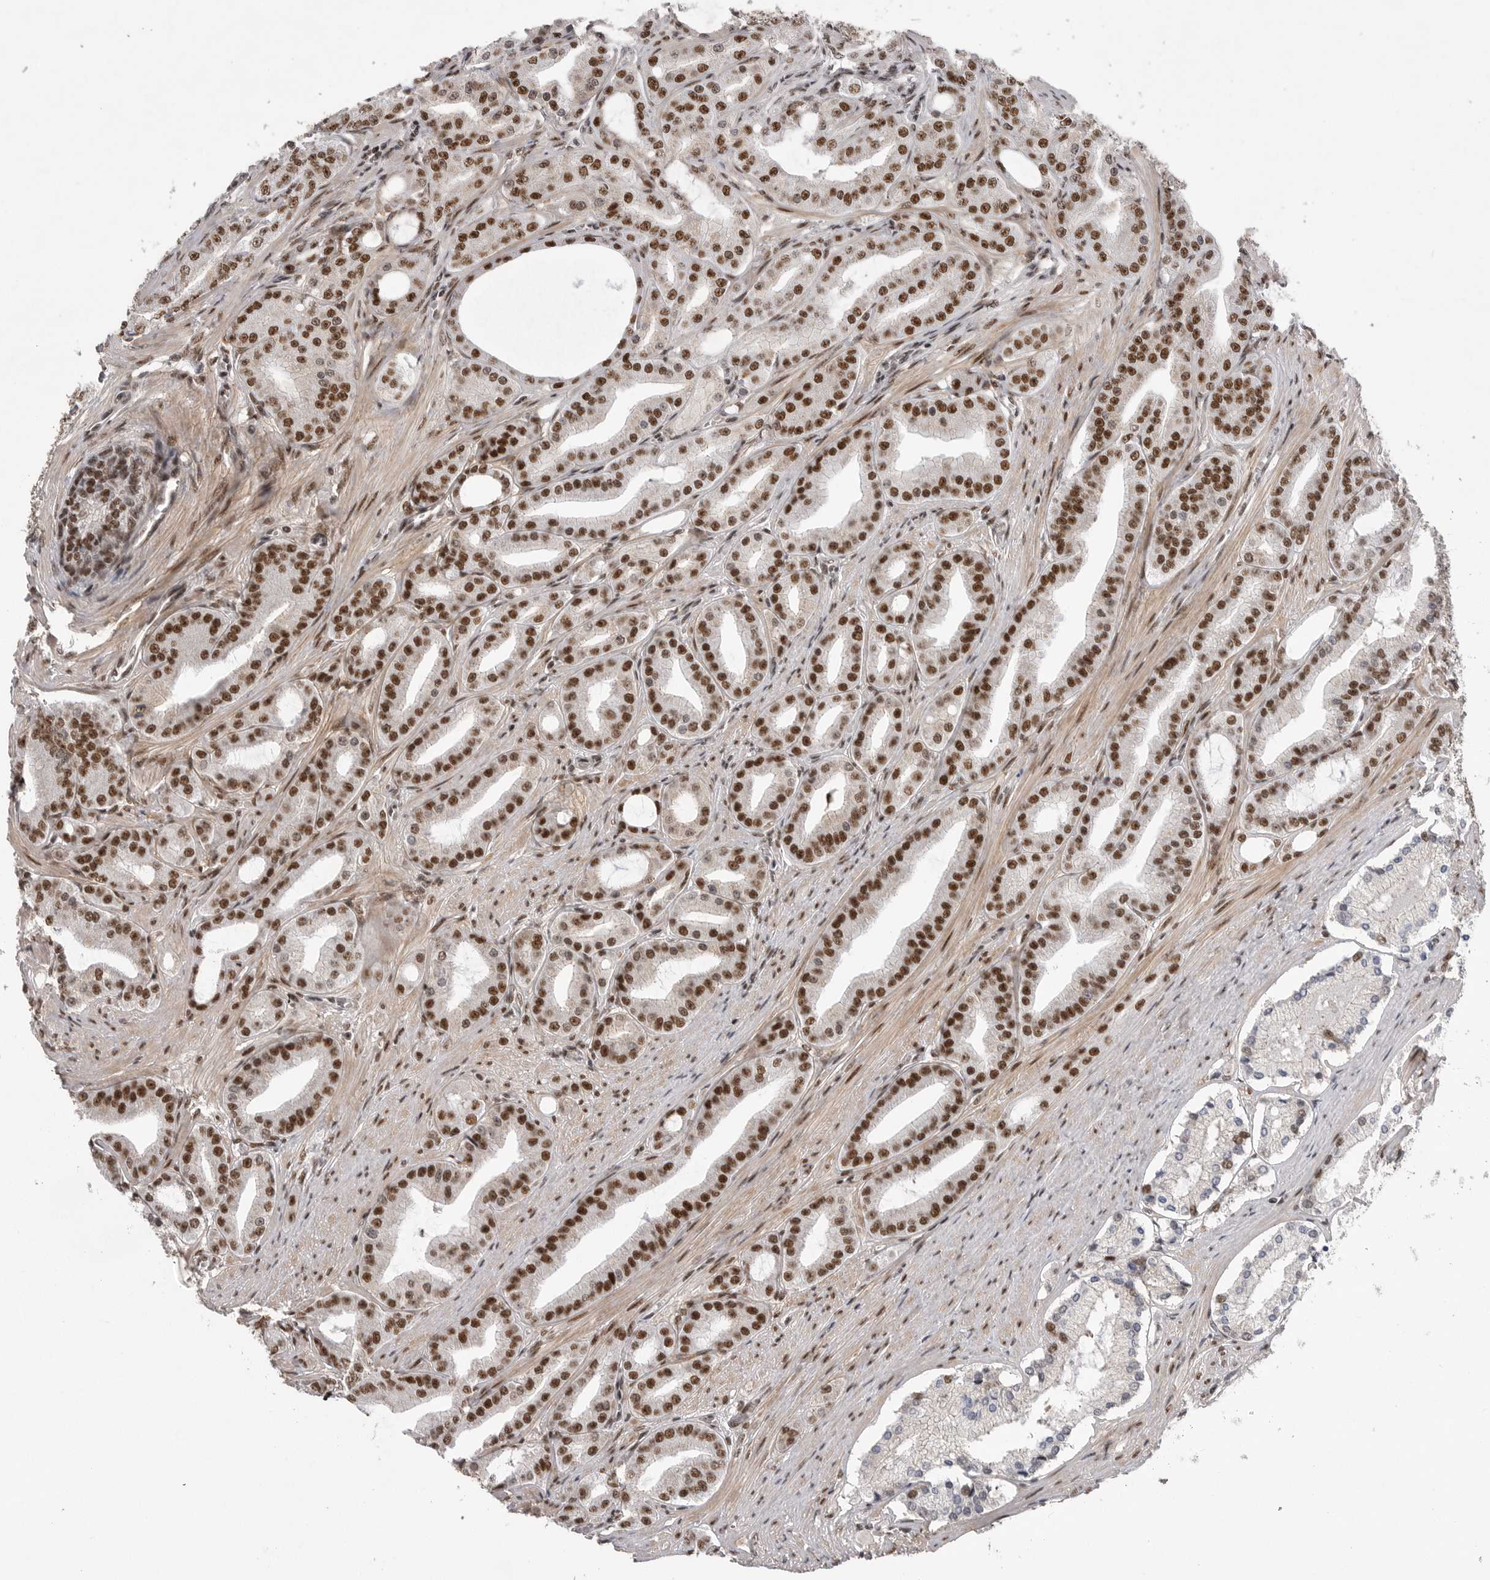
{"staining": {"intensity": "strong", "quantity": ">75%", "location": "nuclear"}, "tissue": "prostate cancer", "cell_type": "Tumor cells", "image_type": "cancer", "snomed": [{"axis": "morphology", "description": "Adenocarcinoma, High grade"}, {"axis": "topography", "description": "Prostate"}], "caption": "DAB immunohistochemical staining of prostate cancer reveals strong nuclear protein staining in about >75% of tumor cells.", "gene": "PPP1R8", "patient": {"sex": "male", "age": 60}}